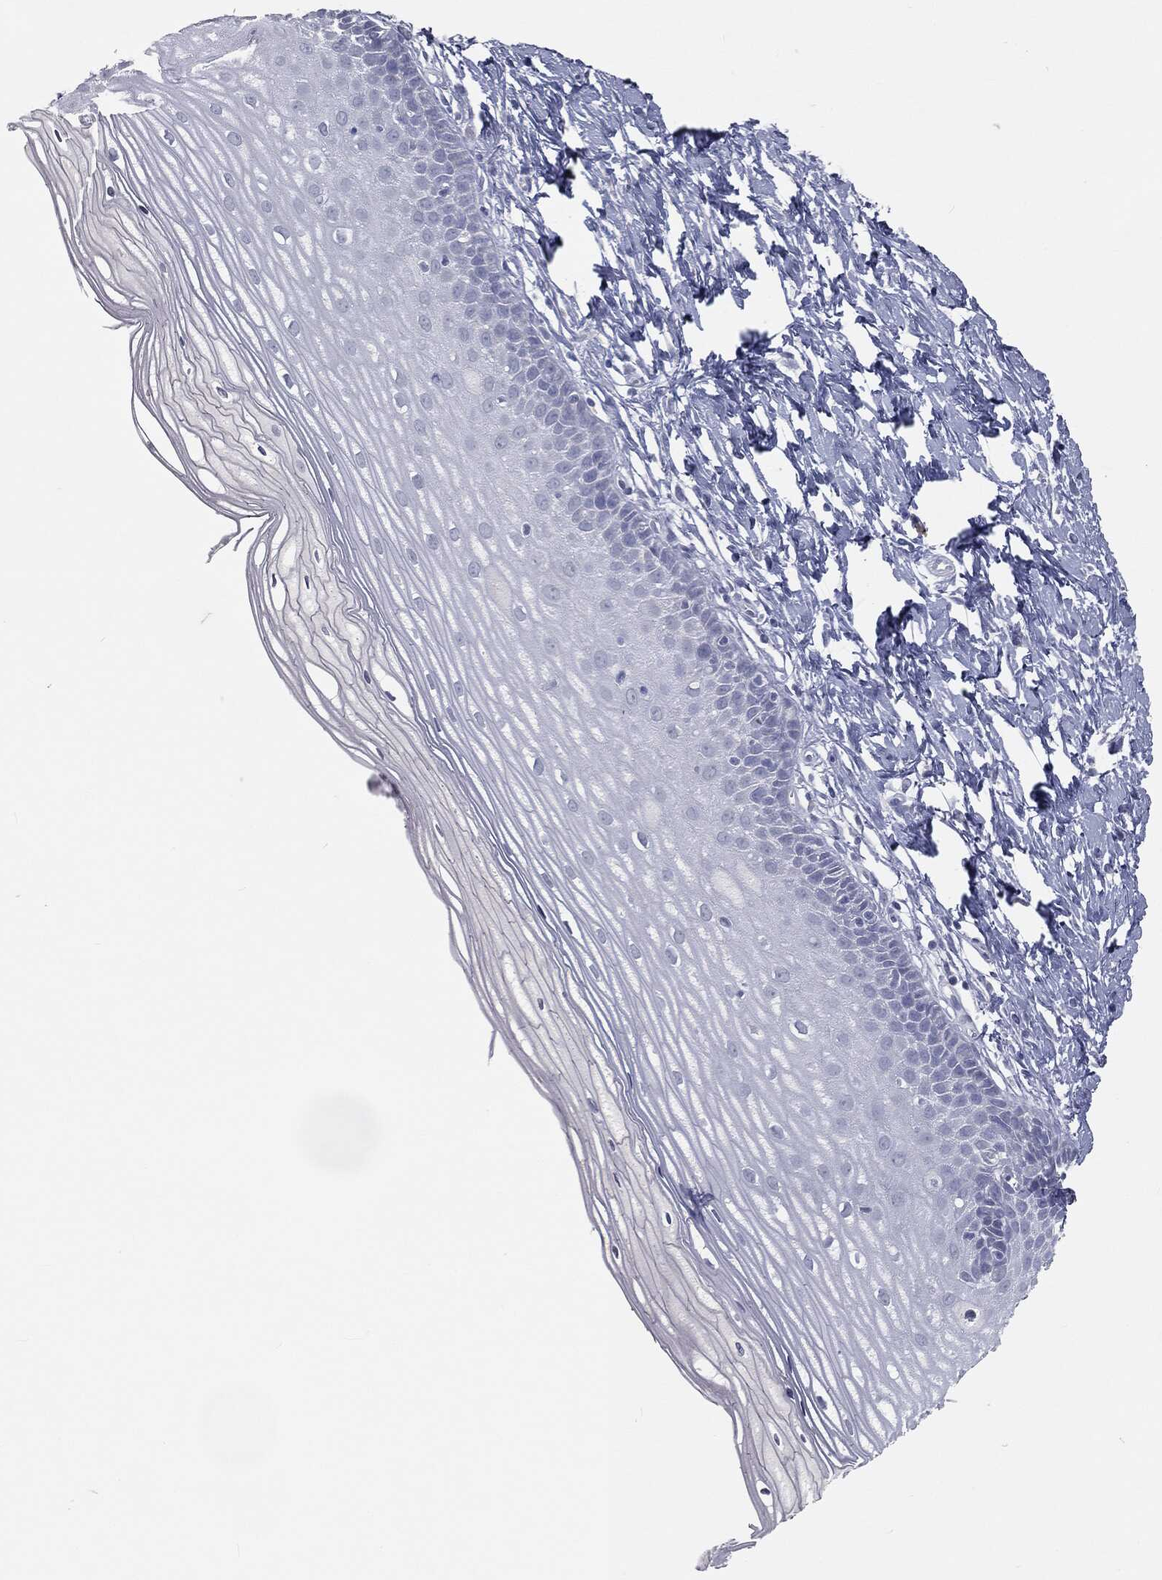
{"staining": {"intensity": "negative", "quantity": "none", "location": "none"}, "tissue": "cervix", "cell_type": "Glandular cells", "image_type": "normal", "snomed": [{"axis": "morphology", "description": "Normal tissue, NOS"}, {"axis": "topography", "description": "Cervix"}], "caption": "There is no significant staining in glandular cells of cervix. Nuclei are stained in blue.", "gene": "PRAME", "patient": {"sex": "female", "age": 37}}